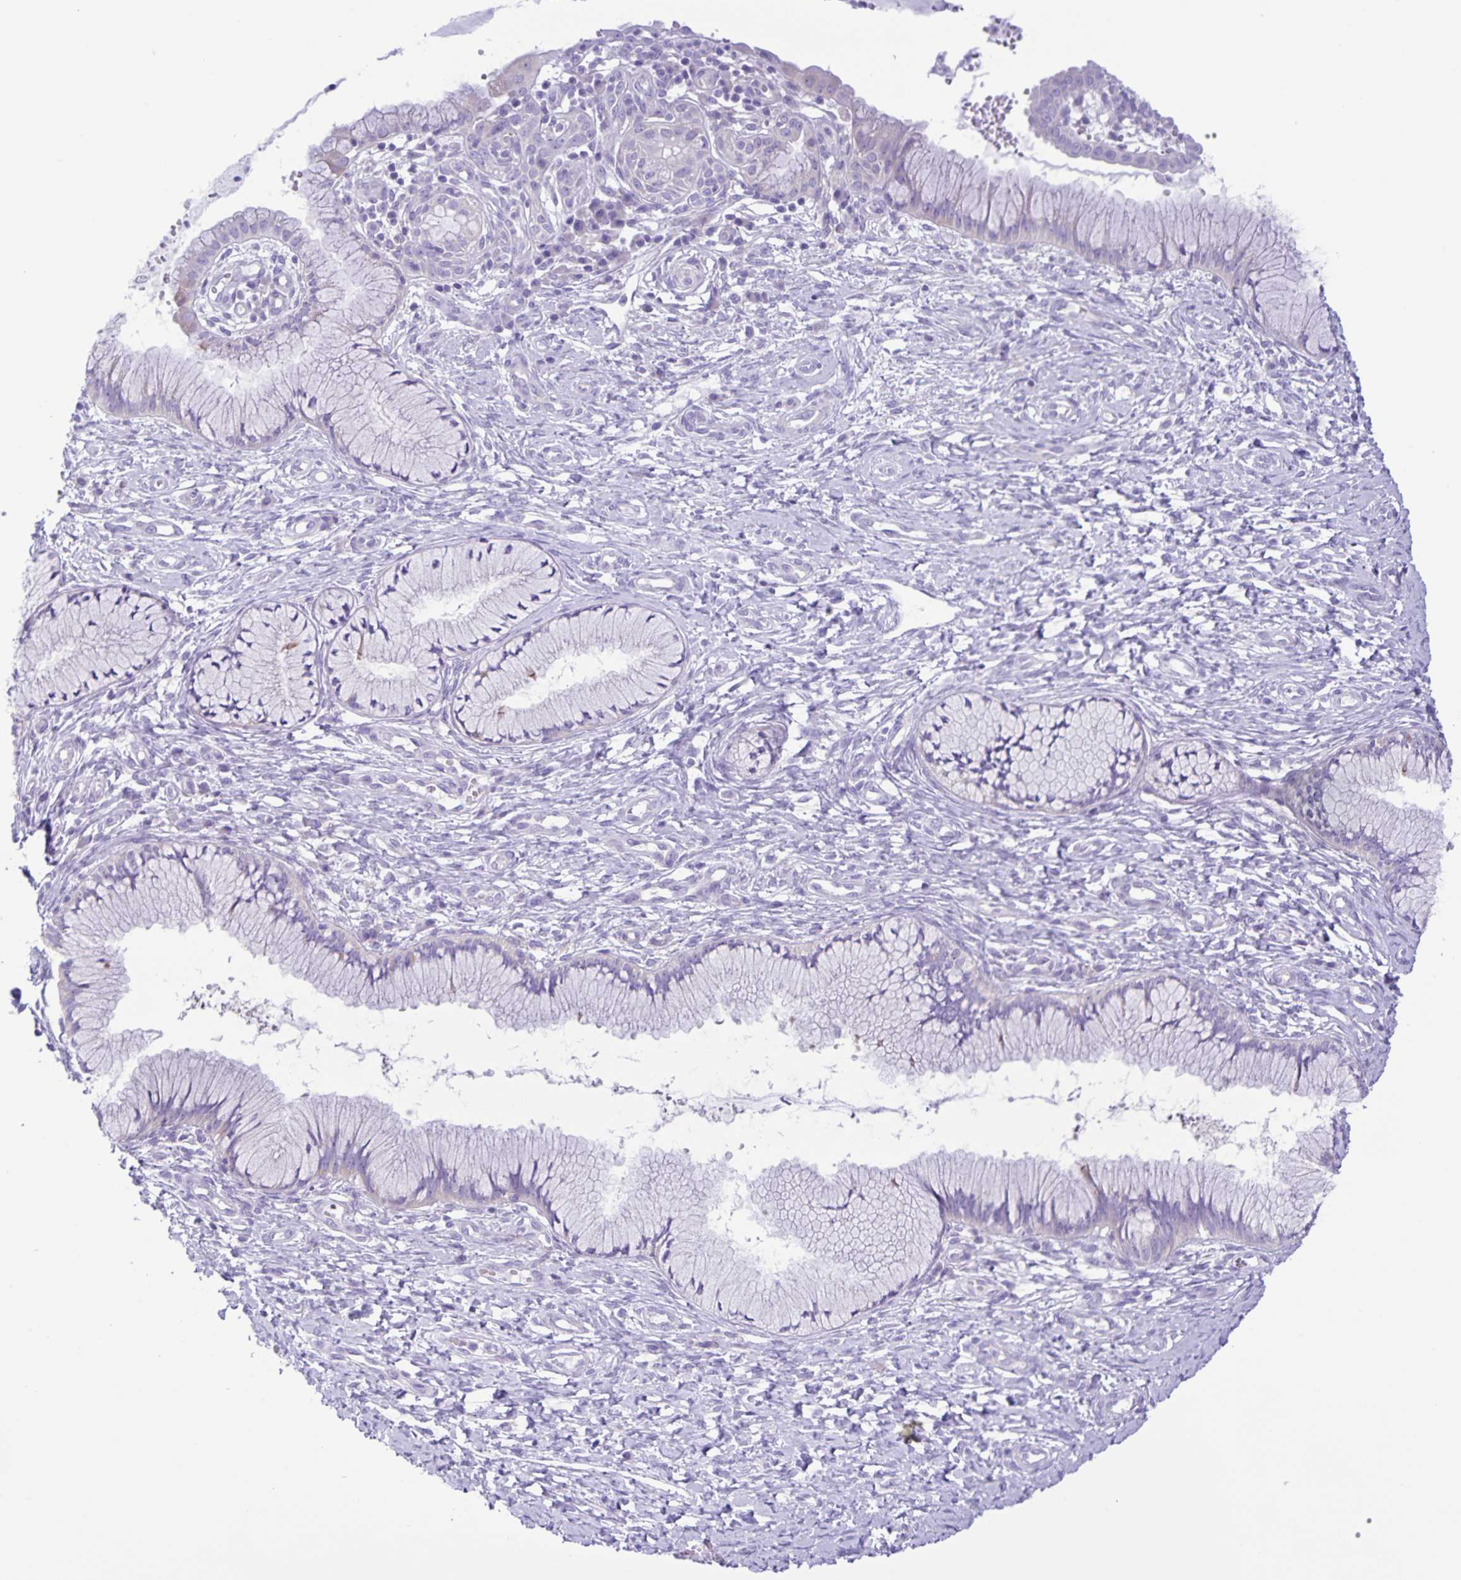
{"staining": {"intensity": "weak", "quantity": "<25%", "location": "cytoplasmic/membranous"}, "tissue": "cervix", "cell_type": "Glandular cells", "image_type": "normal", "snomed": [{"axis": "morphology", "description": "Normal tissue, NOS"}, {"axis": "topography", "description": "Cervix"}], "caption": "There is no significant staining in glandular cells of cervix. (Brightfield microscopy of DAB immunohistochemistry at high magnification).", "gene": "CAPSL", "patient": {"sex": "female", "age": 37}}